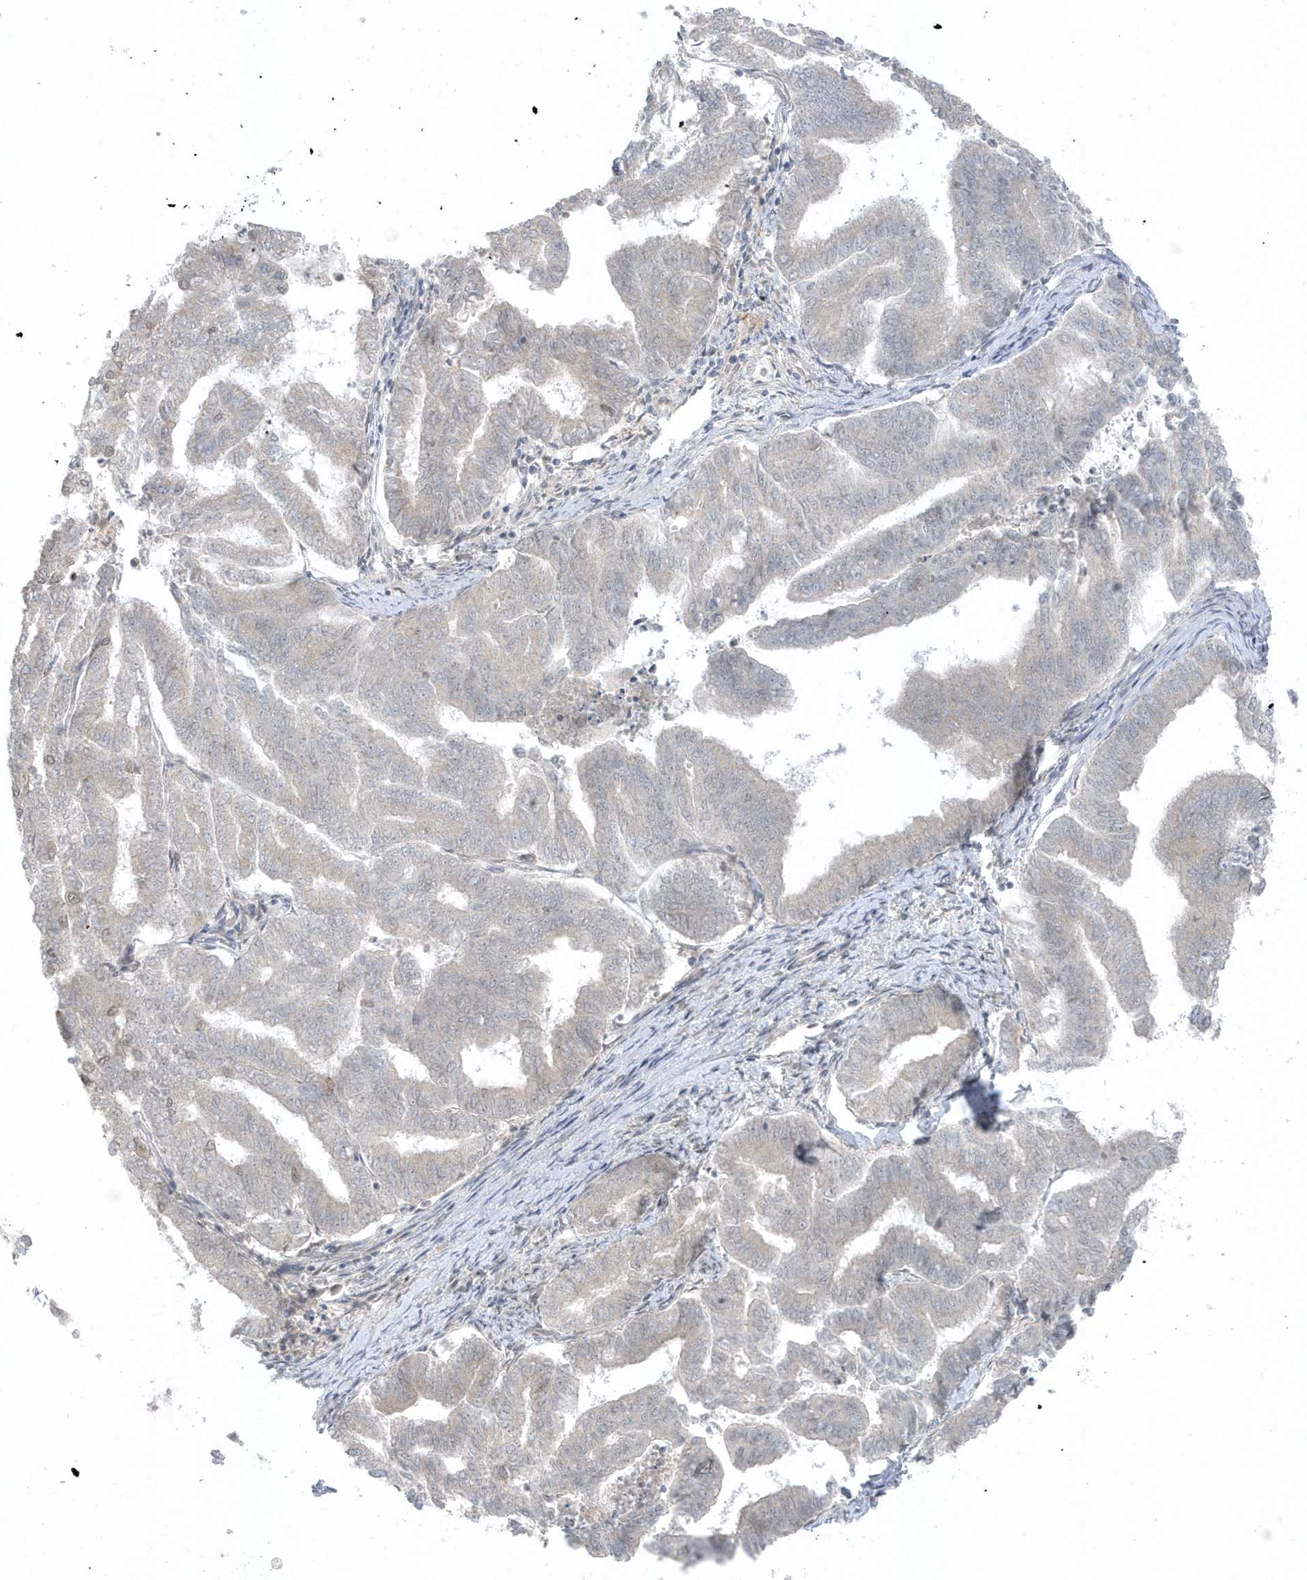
{"staining": {"intensity": "negative", "quantity": "none", "location": "none"}, "tissue": "endometrial cancer", "cell_type": "Tumor cells", "image_type": "cancer", "snomed": [{"axis": "morphology", "description": "Adenocarcinoma, NOS"}, {"axis": "topography", "description": "Endometrium"}], "caption": "There is no significant staining in tumor cells of adenocarcinoma (endometrial).", "gene": "PARD3B", "patient": {"sex": "female", "age": 79}}